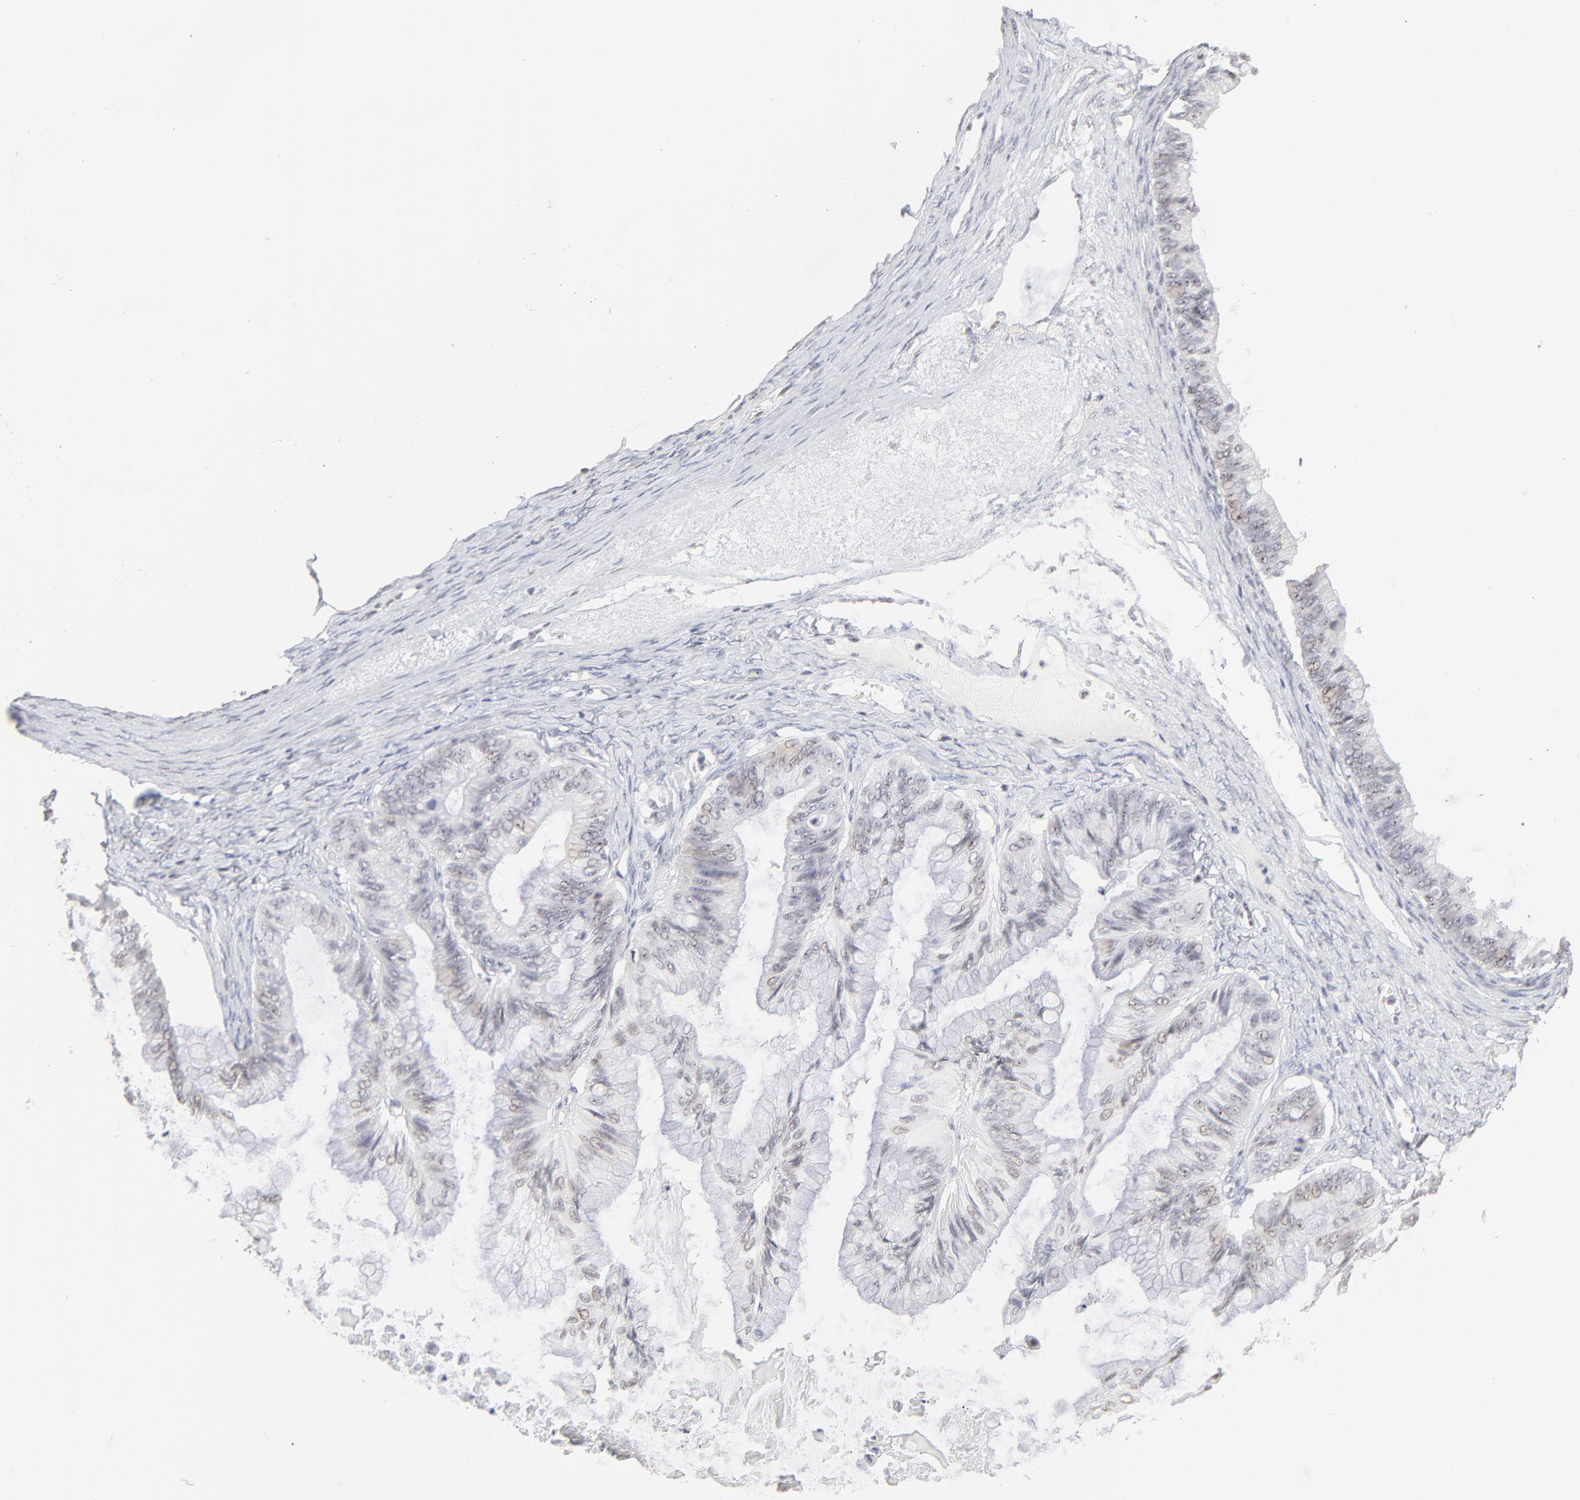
{"staining": {"intensity": "negative", "quantity": "none", "location": "none"}, "tissue": "ovarian cancer", "cell_type": "Tumor cells", "image_type": "cancer", "snomed": [{"axis": "morphology", "description": "Cystadenocarcinoma, mucinous, NOS"}, {"axis": "topography", "description": "Ovary"}], "caption": "Protein analysis of mucinous cystadenocarcinoma (ovarian) demonstrates no significant staining in tumor cells.", "gene": "NFIL3", "patient": {"sex": "female", "age": 57}}